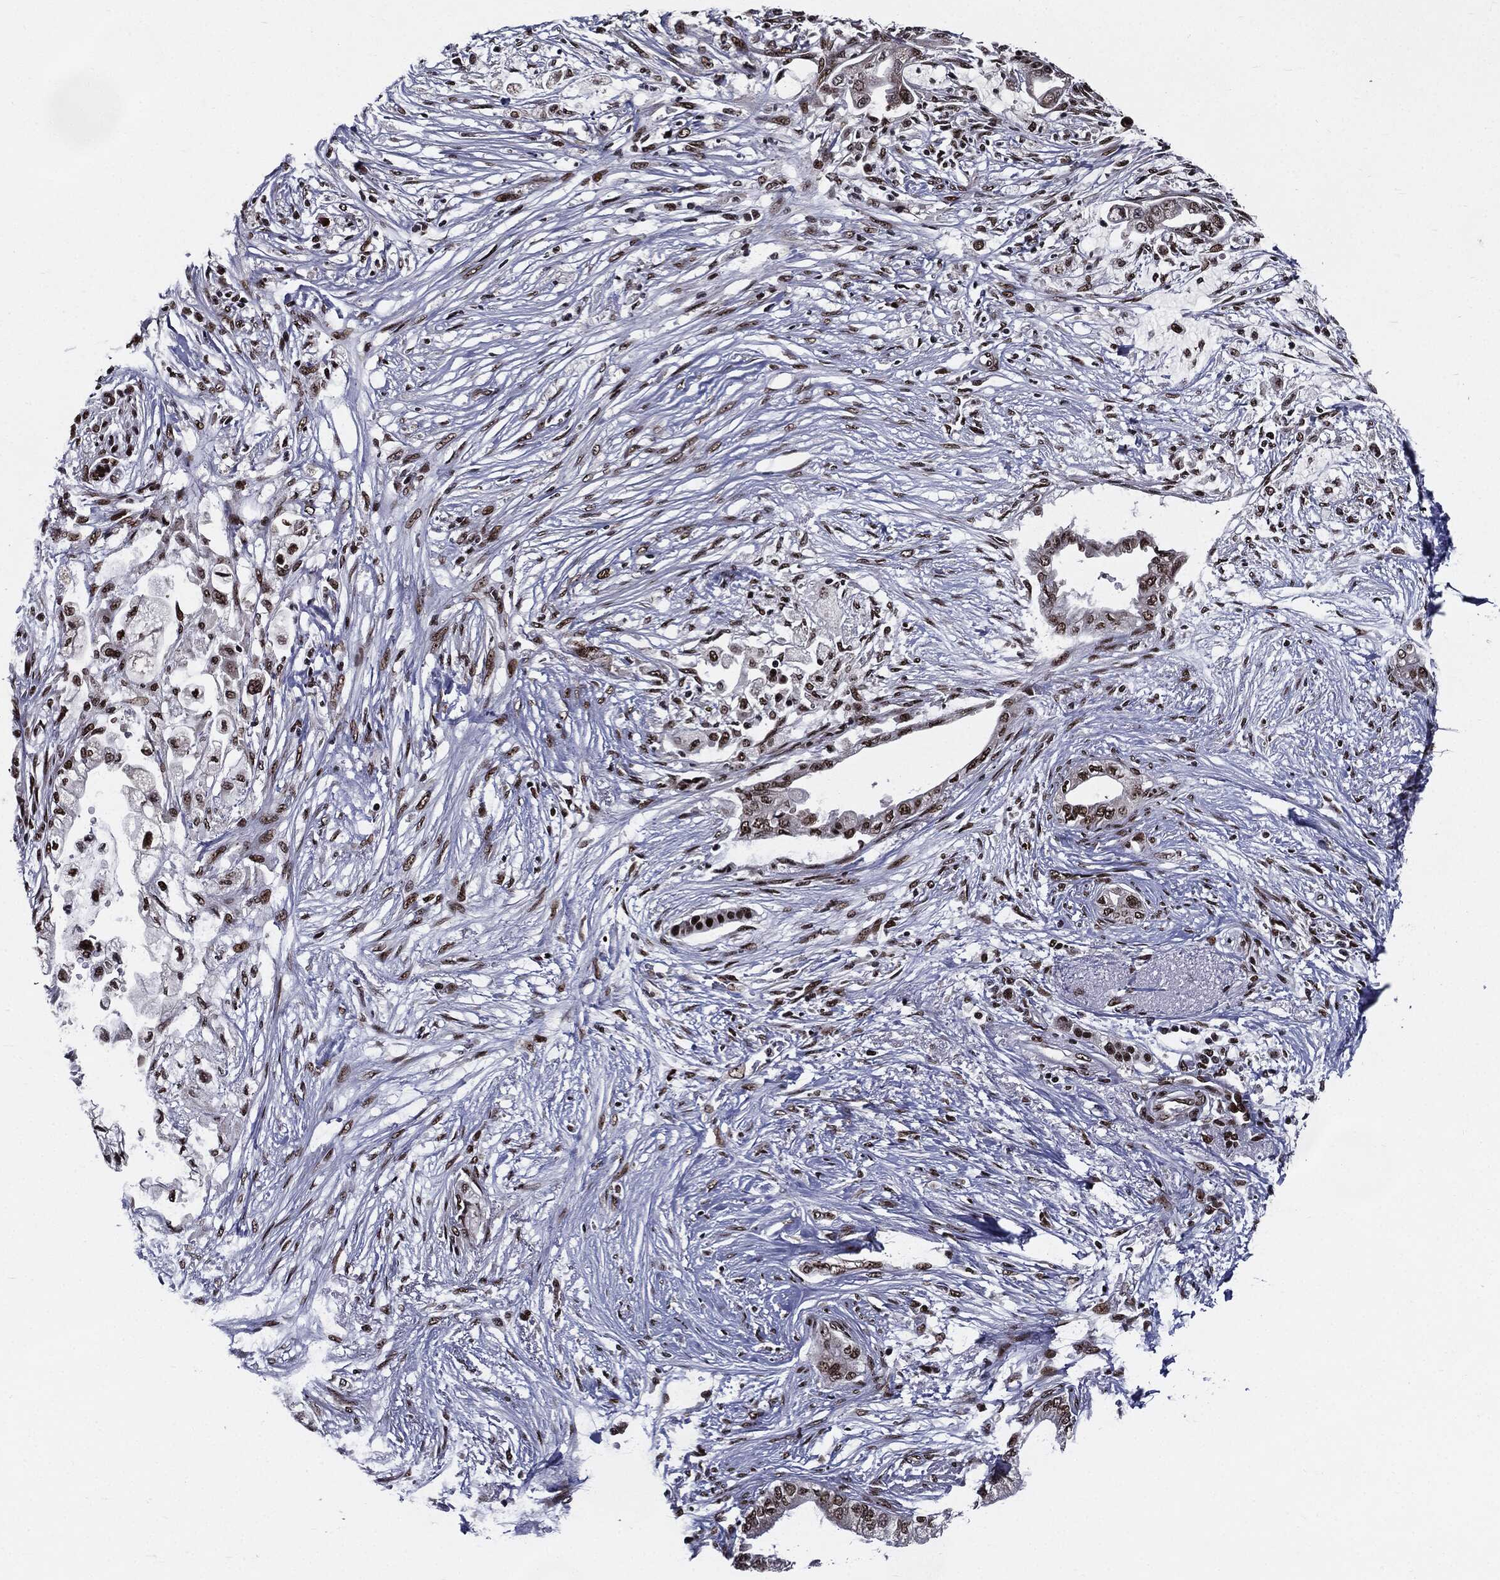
{"staining": {"intensity": "moderate", "quantity": ">75%", "location": "nuclear"}, "tissue": "pancreatic cancer", "cell_type": "Tumor cells", "image_type": "cancer", "snomed": [{"axis": "morphology", "description": "Normal tissue, NOS"}, {"axis": "morphology", "description": "Adenocarcinoma, NOS"}, {"axis": "topography", "description": "Pancreas"}, {"axis": "topography", "description": "Duodenum"}], "caption": "Immunohistochemistry histopathology image of adenocarcinoma (pancreatic) stained for a protein (brown), which displays medium levels of moderate nuclear expression in approximately >75% of tumor cells.", "gene": "ZFP91", "patient": {"sex": "female", "age": 60}}